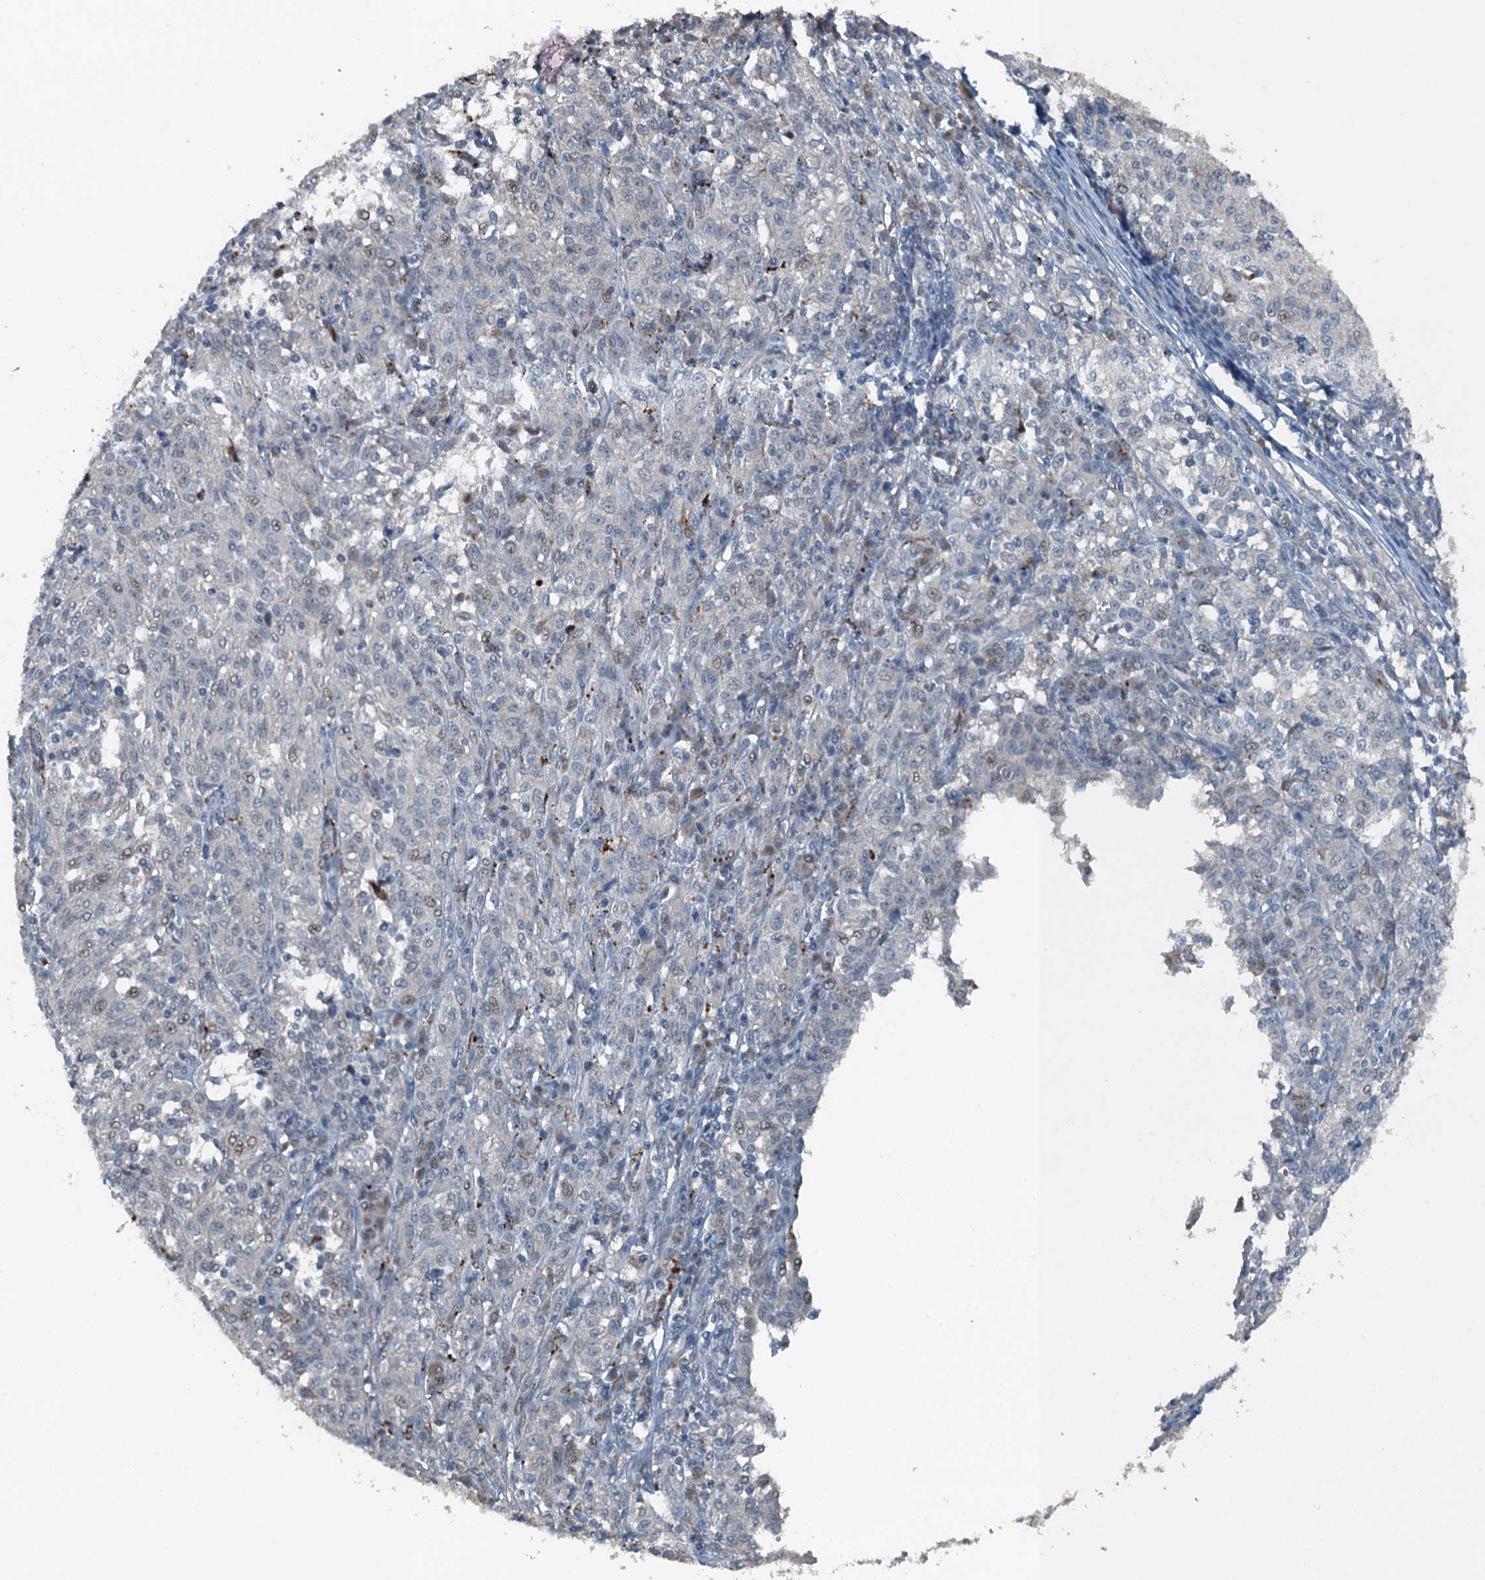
{"staining": {"intensity": "moderate", "quantity": "<25%", "location": "nuclear"}, "tissue": "melanoma", "cell_type": "Tumor cells", "image_type": "cancer", "snomed": [{"axis": "morphology", "description": "Malignant melanoma, NOS"}, {"axis": "topography", "description": "Skin"}], "caption": "Melanoma stained with immunohistochemistry reveals moderate nuclear expression in about <25% of tumor cells.", "gene": "BMERB1", "patient": {"sex": "female", "age": 72}}